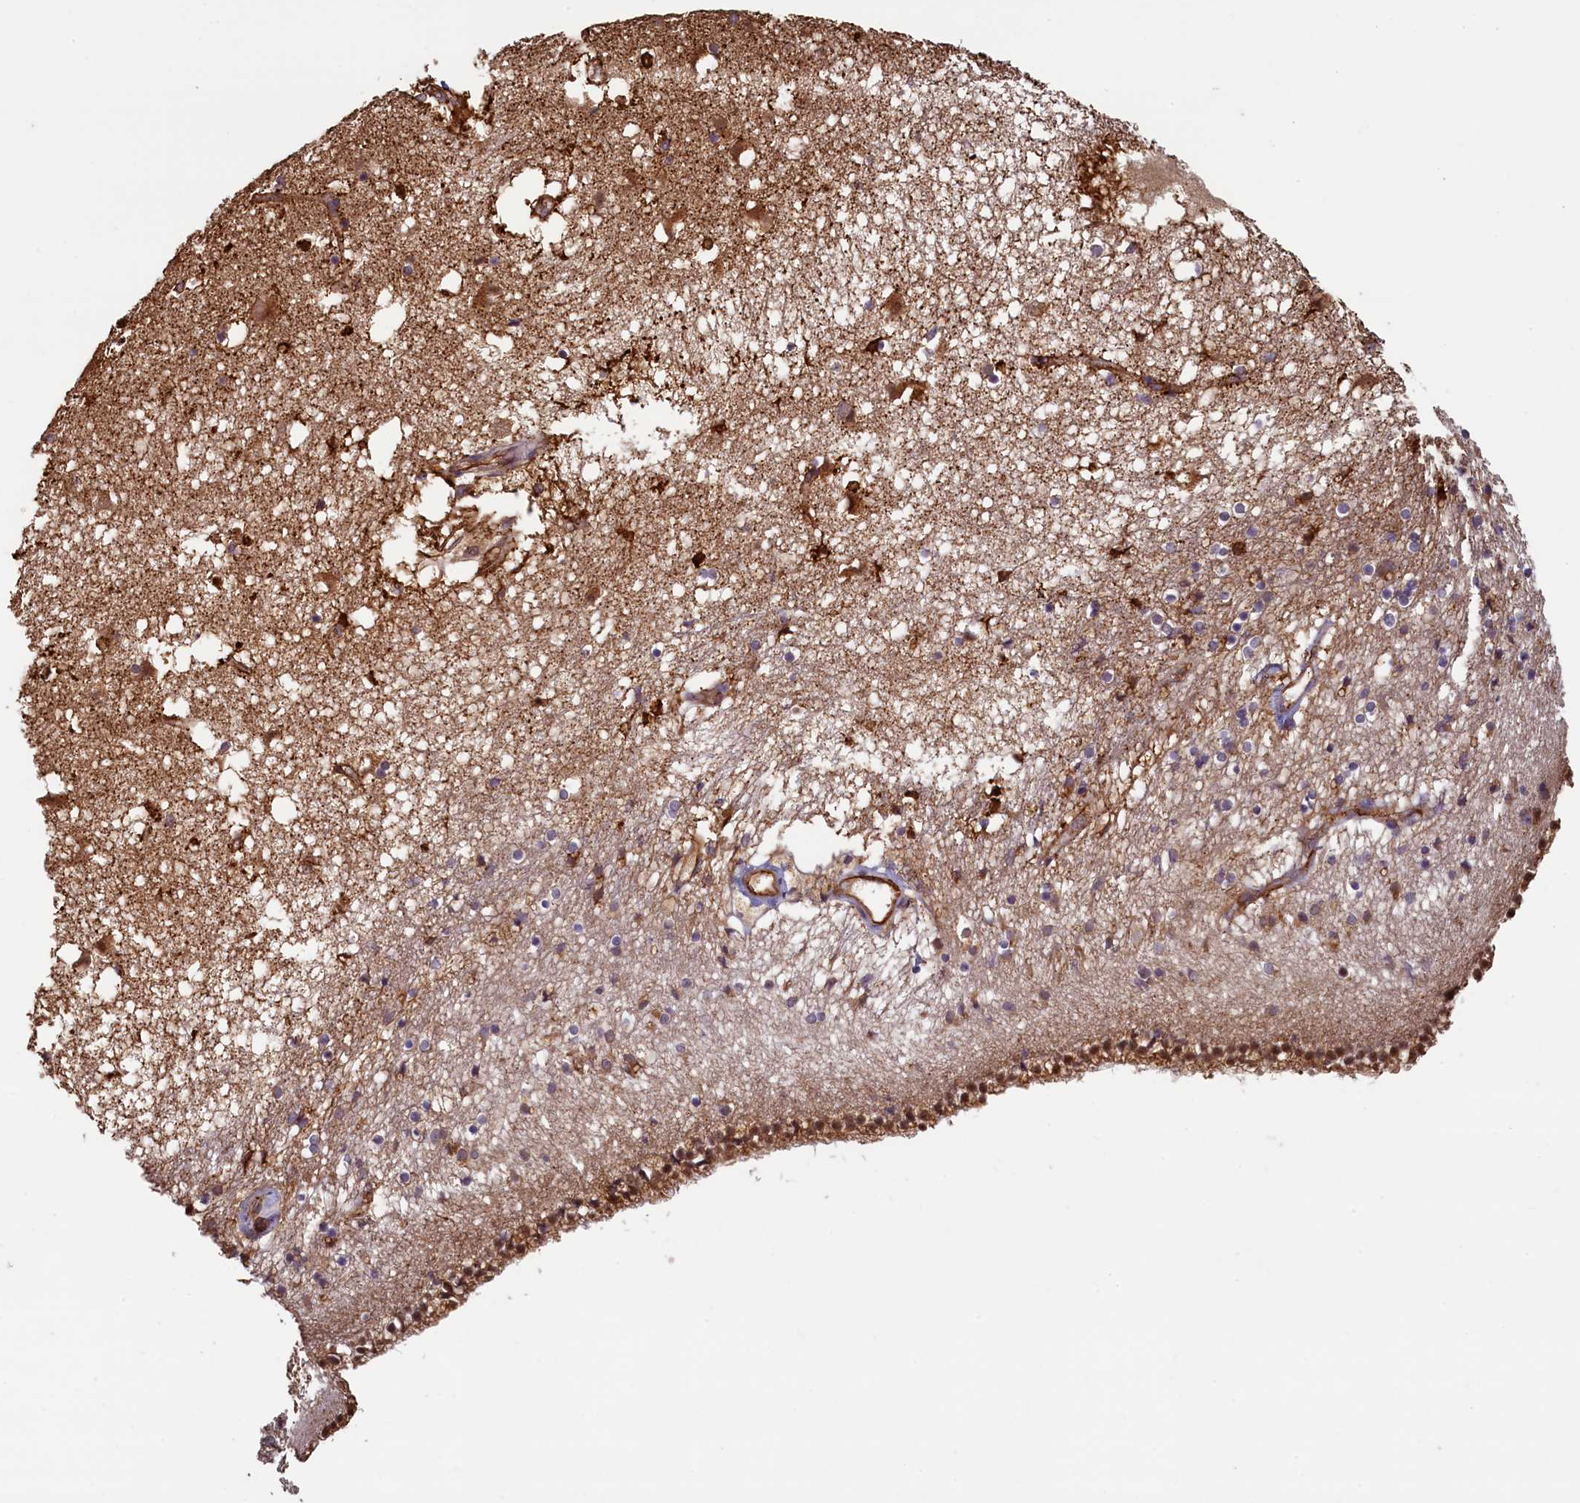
{"staining": {"intensity": "strong", "quantity": "25%-75%", "location": "cytoplasmic/membranous,nuclear"}, "tissue": "caudate", "cell_type": "Glial cells", "image_type": "normal", "snomed": [{"axis": "morphology", "description": "Normal tissue, NOS"}, {"axis": "topography", "description": "Lateral ventricle wall"}], "caption": "Protein staining by immunohistochemistry shows strong cytoplasmic/membranous,nuclear positivity in about 25%-75% of glial cells in normal caudate. Nuclei are stained in blue.", "gene": "ACSBG1", "patient": {"sex": "male", "age": 70}}